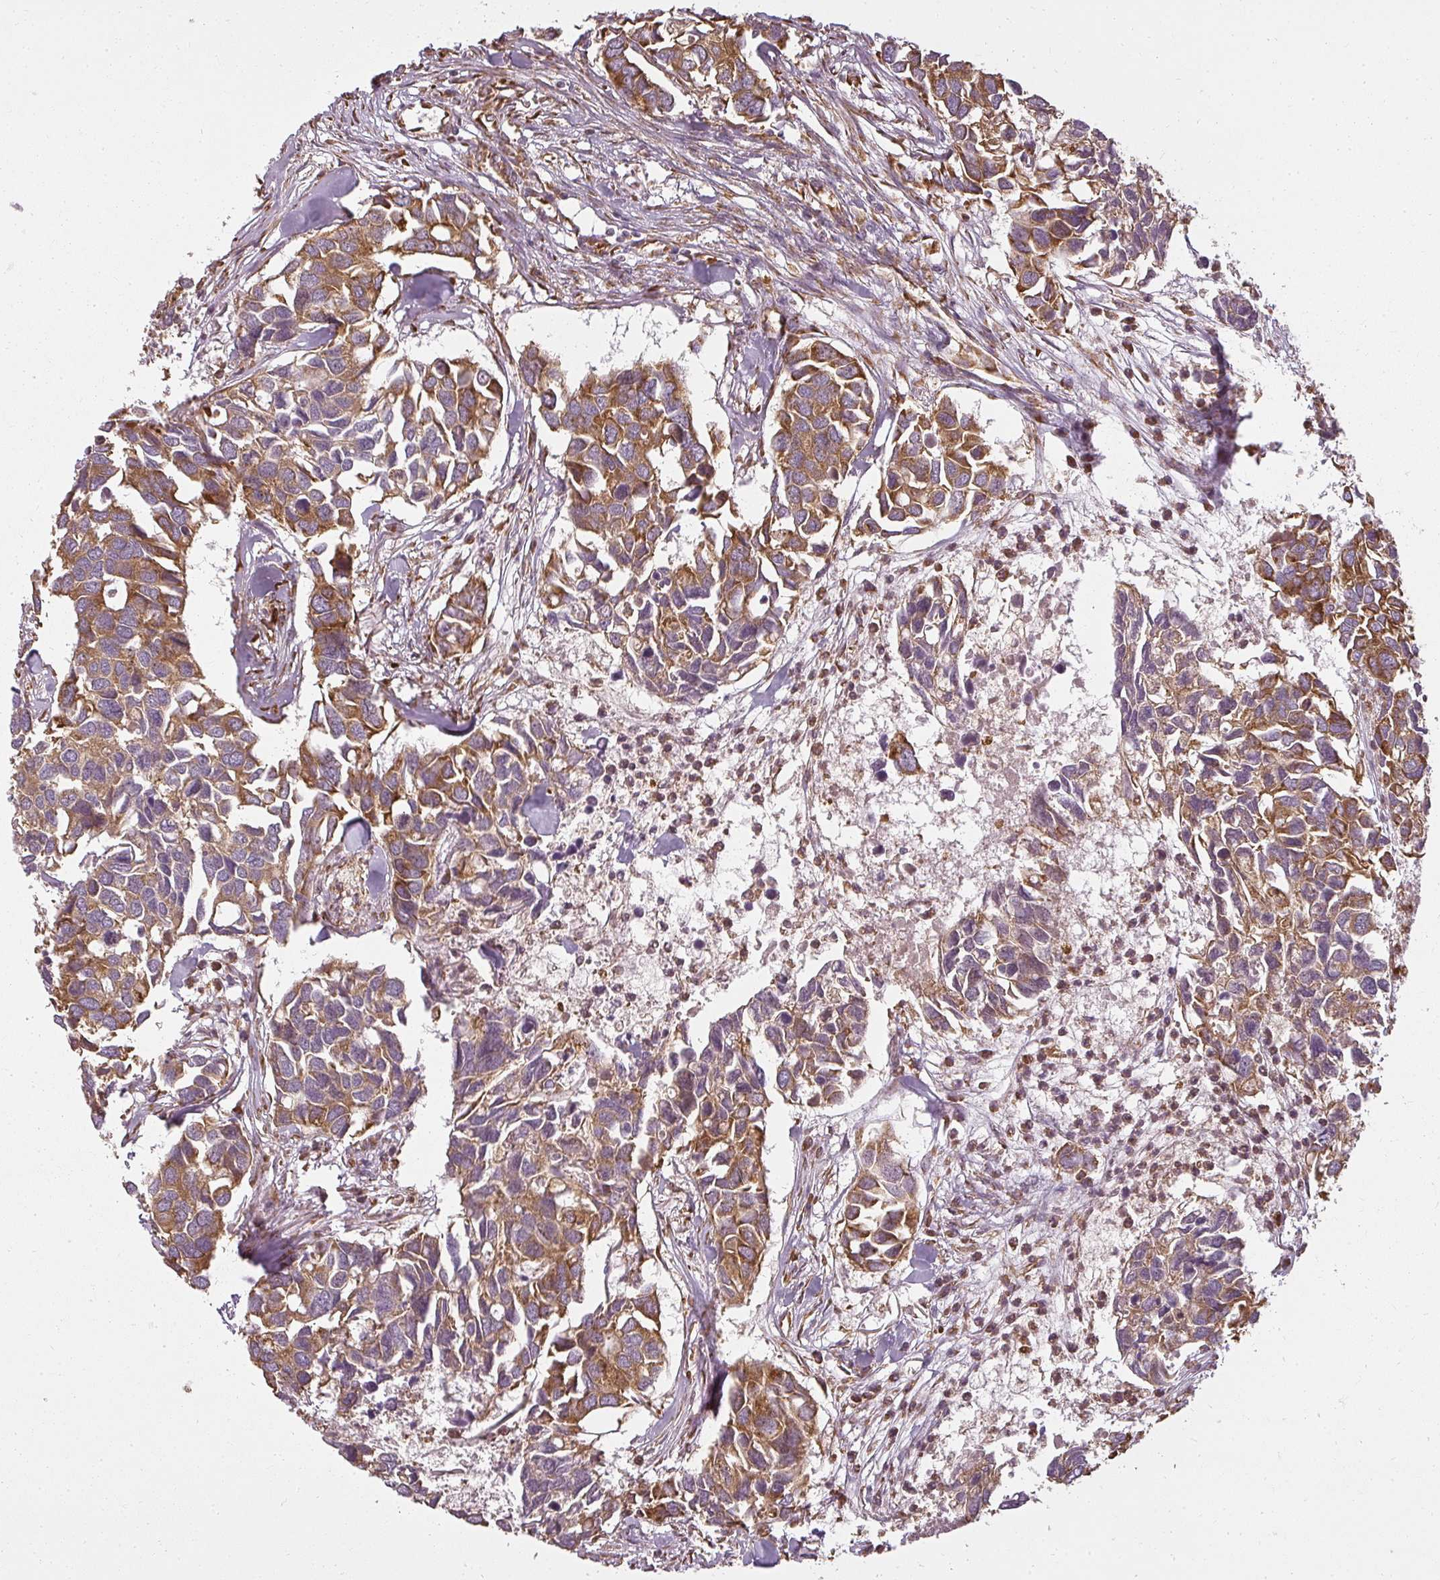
{"staining": {"intensity": "moderate", "quantity": ">75%", "location": "cytoplasmic/membranous"}, "tissue": "breast cancer", "cell_type": "Tumor cells", "image_type": "cancer", "snomed": [{"axis": "morphology", "description": "Duct carcinoma"}, {"axis": "topography", "description": "Breast"}], "caption": "Tumor cells display moderate cytoplasmic/membranous staining in approximately >75% of cells in breast cancer. (IHC, brightfield microscopy, high magnification).", "gene": "RPL24", "patient": {"sex": "female", "age": 83}}